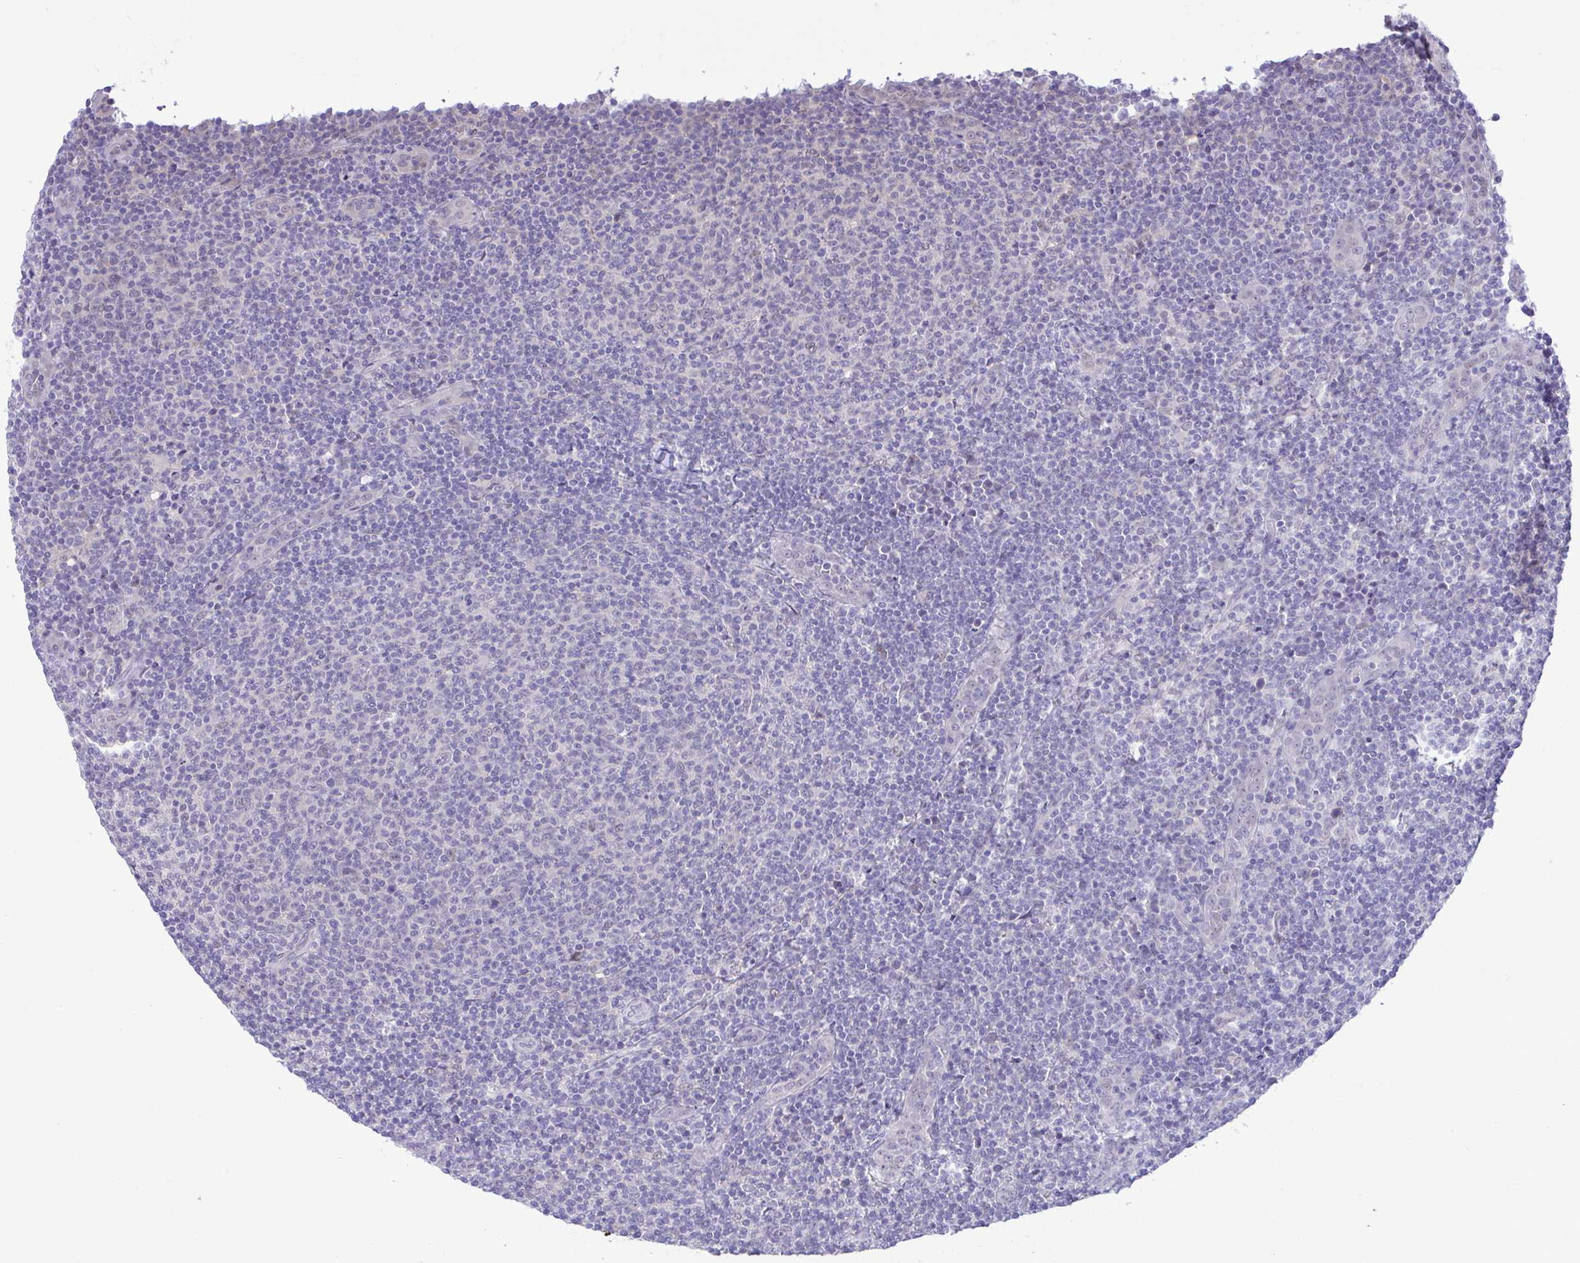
{"staining": {"intensity": "negative", "quantity": "none", "location": "none"}, "tissue": "lymphoma", "cell_type": "Tumor cells", "image_type": "cancer", "snomed": [{"axis": "morphology", "description": "Malignant lymphoma, non-Hodgkin's type, Low grade"}, {"axis": "topography", "description": "Lymph node"}], "caption": "Immunohistochemistry of human lymphoma reveals no positivity in tumor cells.", "gene": "ZNF485", "patient": {"sex": "male", "age": 66}}